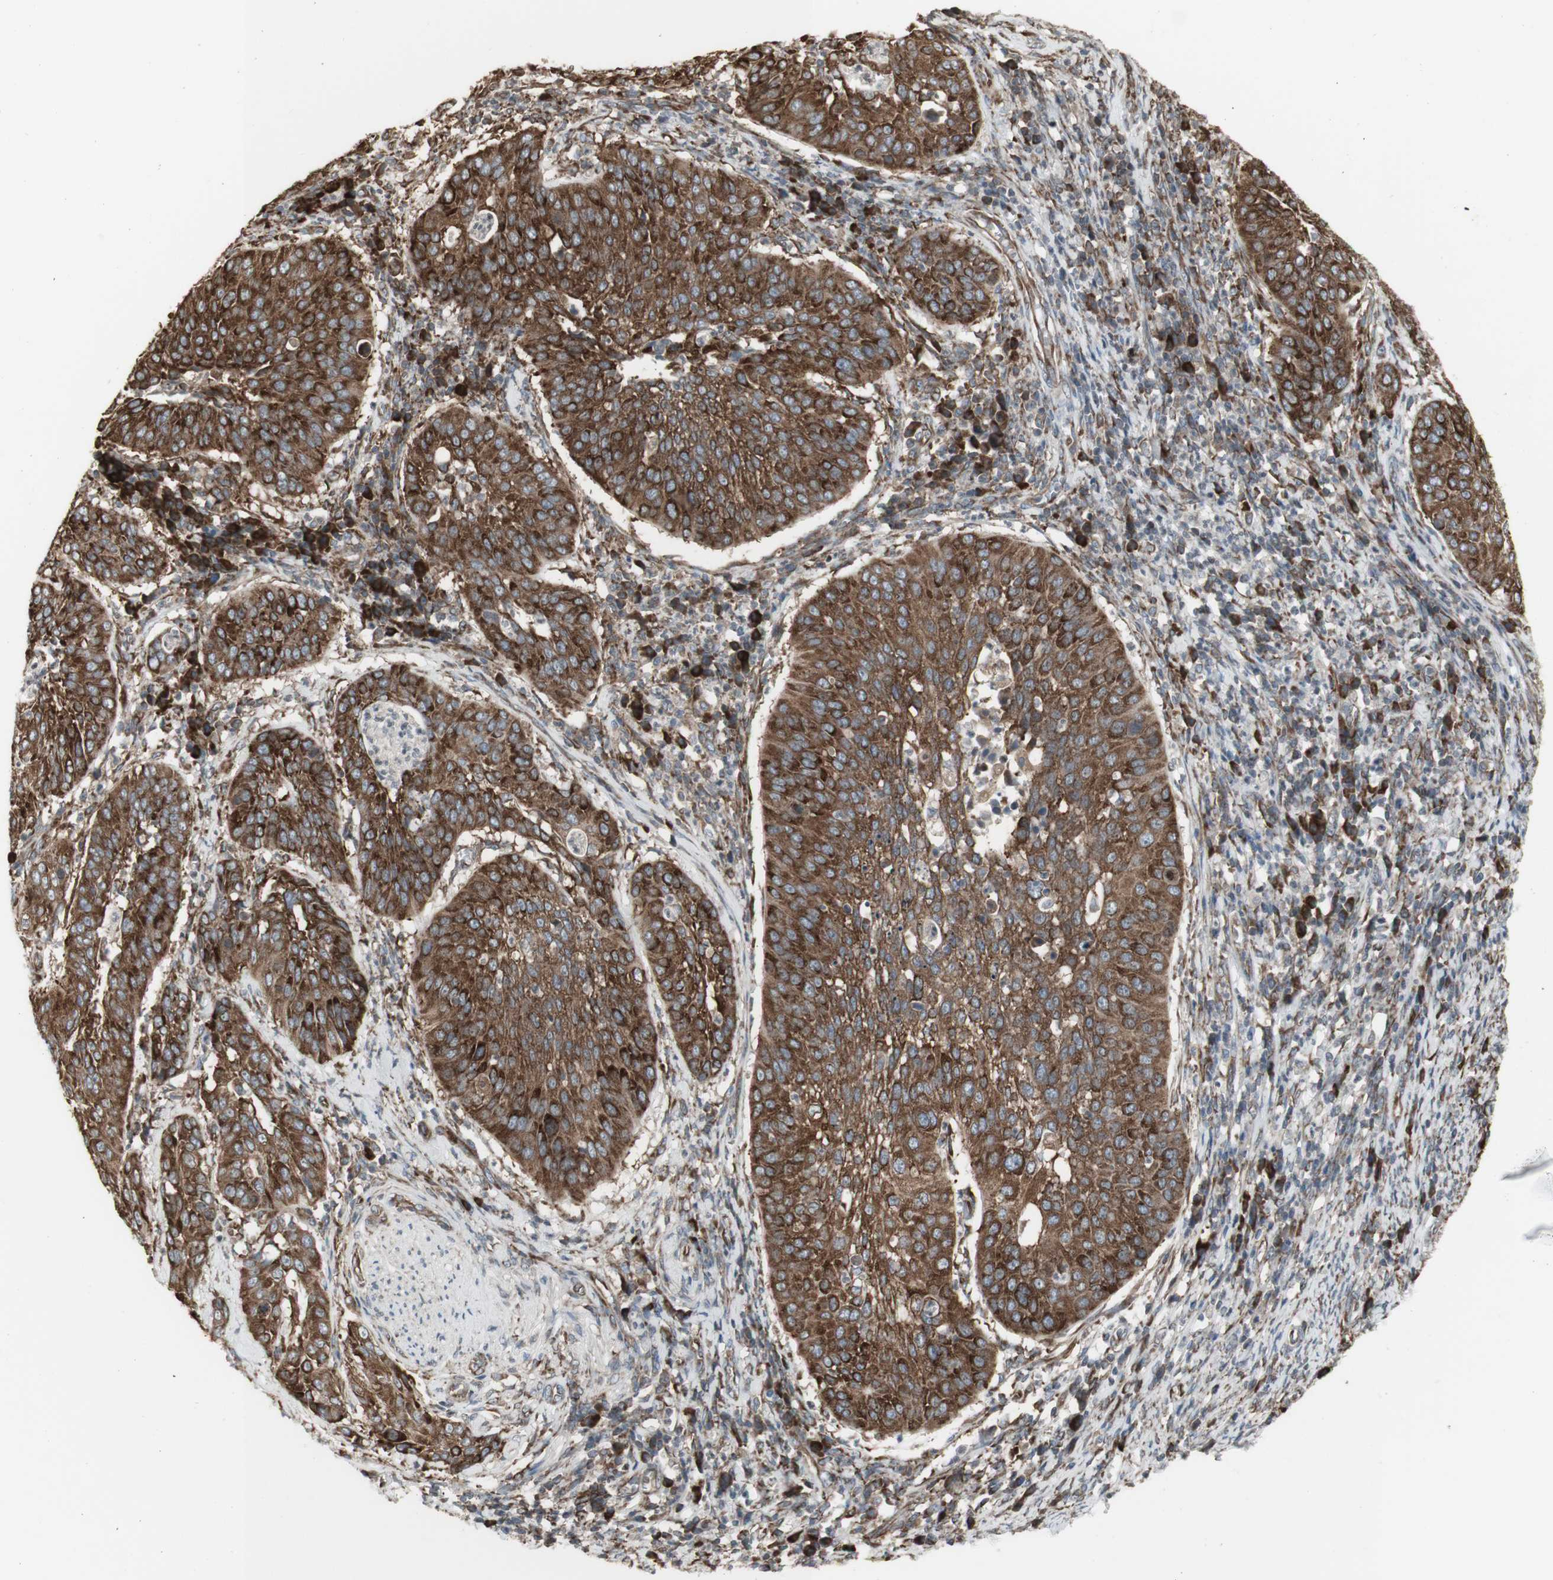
{"staining": {"intensity": "strong", "quantity": ">75%", "location": "cytoplasmic/membranous"}, "tissue": "cervical cancer", "cell_type": "Tumor cells", "image_type": "cancer", "snomed": [{"axis": "morphology", "description": "Normal tissue, NOS"}, {"axis": "morphology", "description": "Squamous cell carcinoma, NOS"}, {"axis": "topography", "description": "Cervix"}], "caption": "Squamous cell carcinoma (cervical) was stained to show a protein in brown. There is high levels of strong cytoplasmic/membranous expression in approximately >75% of tumor cells.", "gene": "FKBP3", "patient": {"sex": "female", "age": 39}}